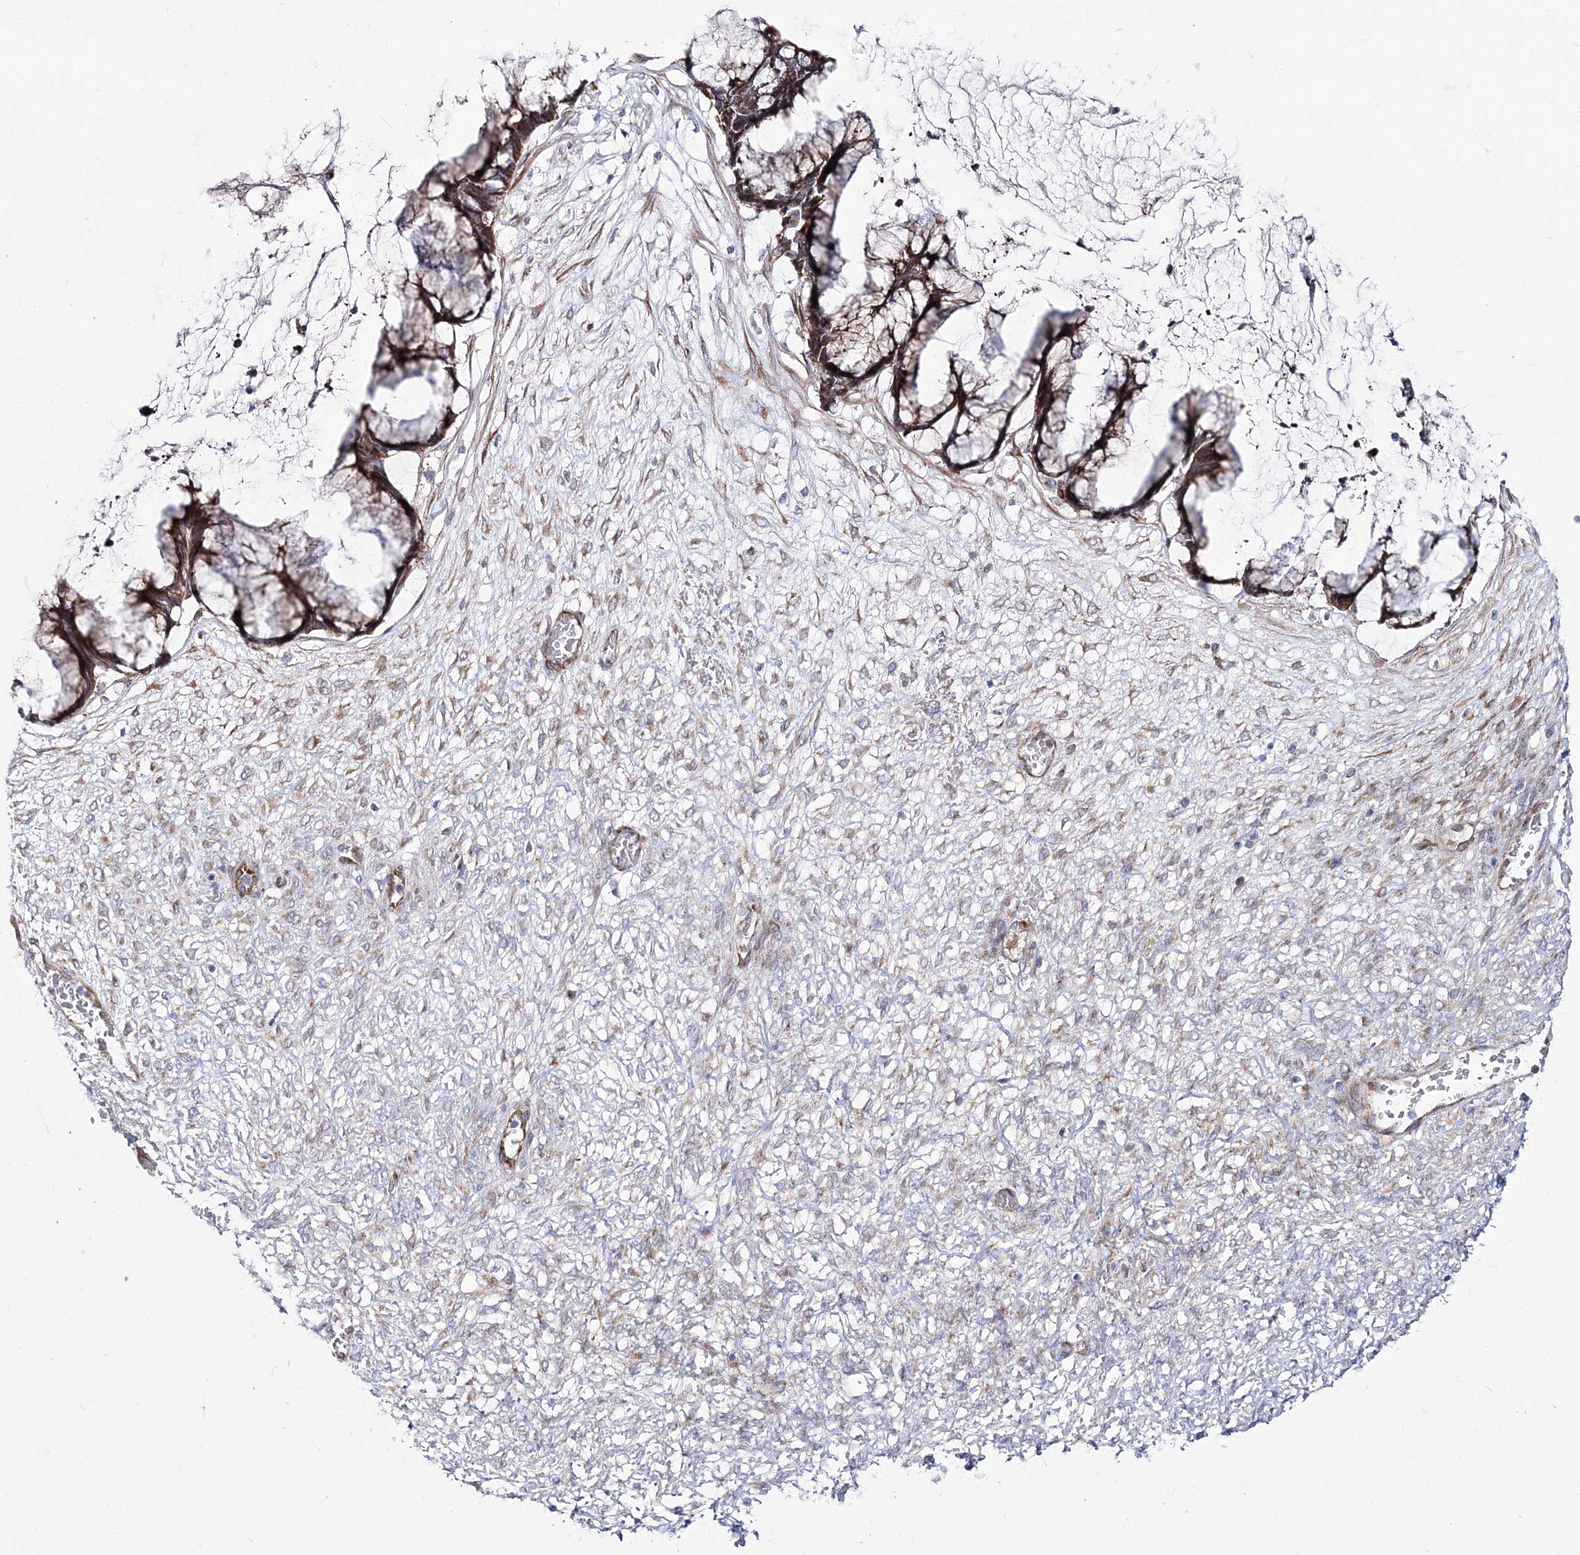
{"staining": {"intensity": "strong", "quantity": ">75%", "location": "cytoplasmic/membranous"}, "tissue": "ovarian cancer", "cell_type": "Tumor cells", "image_type": "cancer", "snomed": [{"axis": "morphology", "description": "Cystadenocarcinoma, mucinous, NOS"}, {"axis": "topography", "description": "Ovary"}], "caption": "Mucinous cystadenocarcinoma (ovarian) stained with a brown dye demonstrates strong cytoplasmic/membranous positive expression in about >75% of tumor cells.", "gene": "ARHGAP32", "patient": {"sex": "female", "age": 42}}